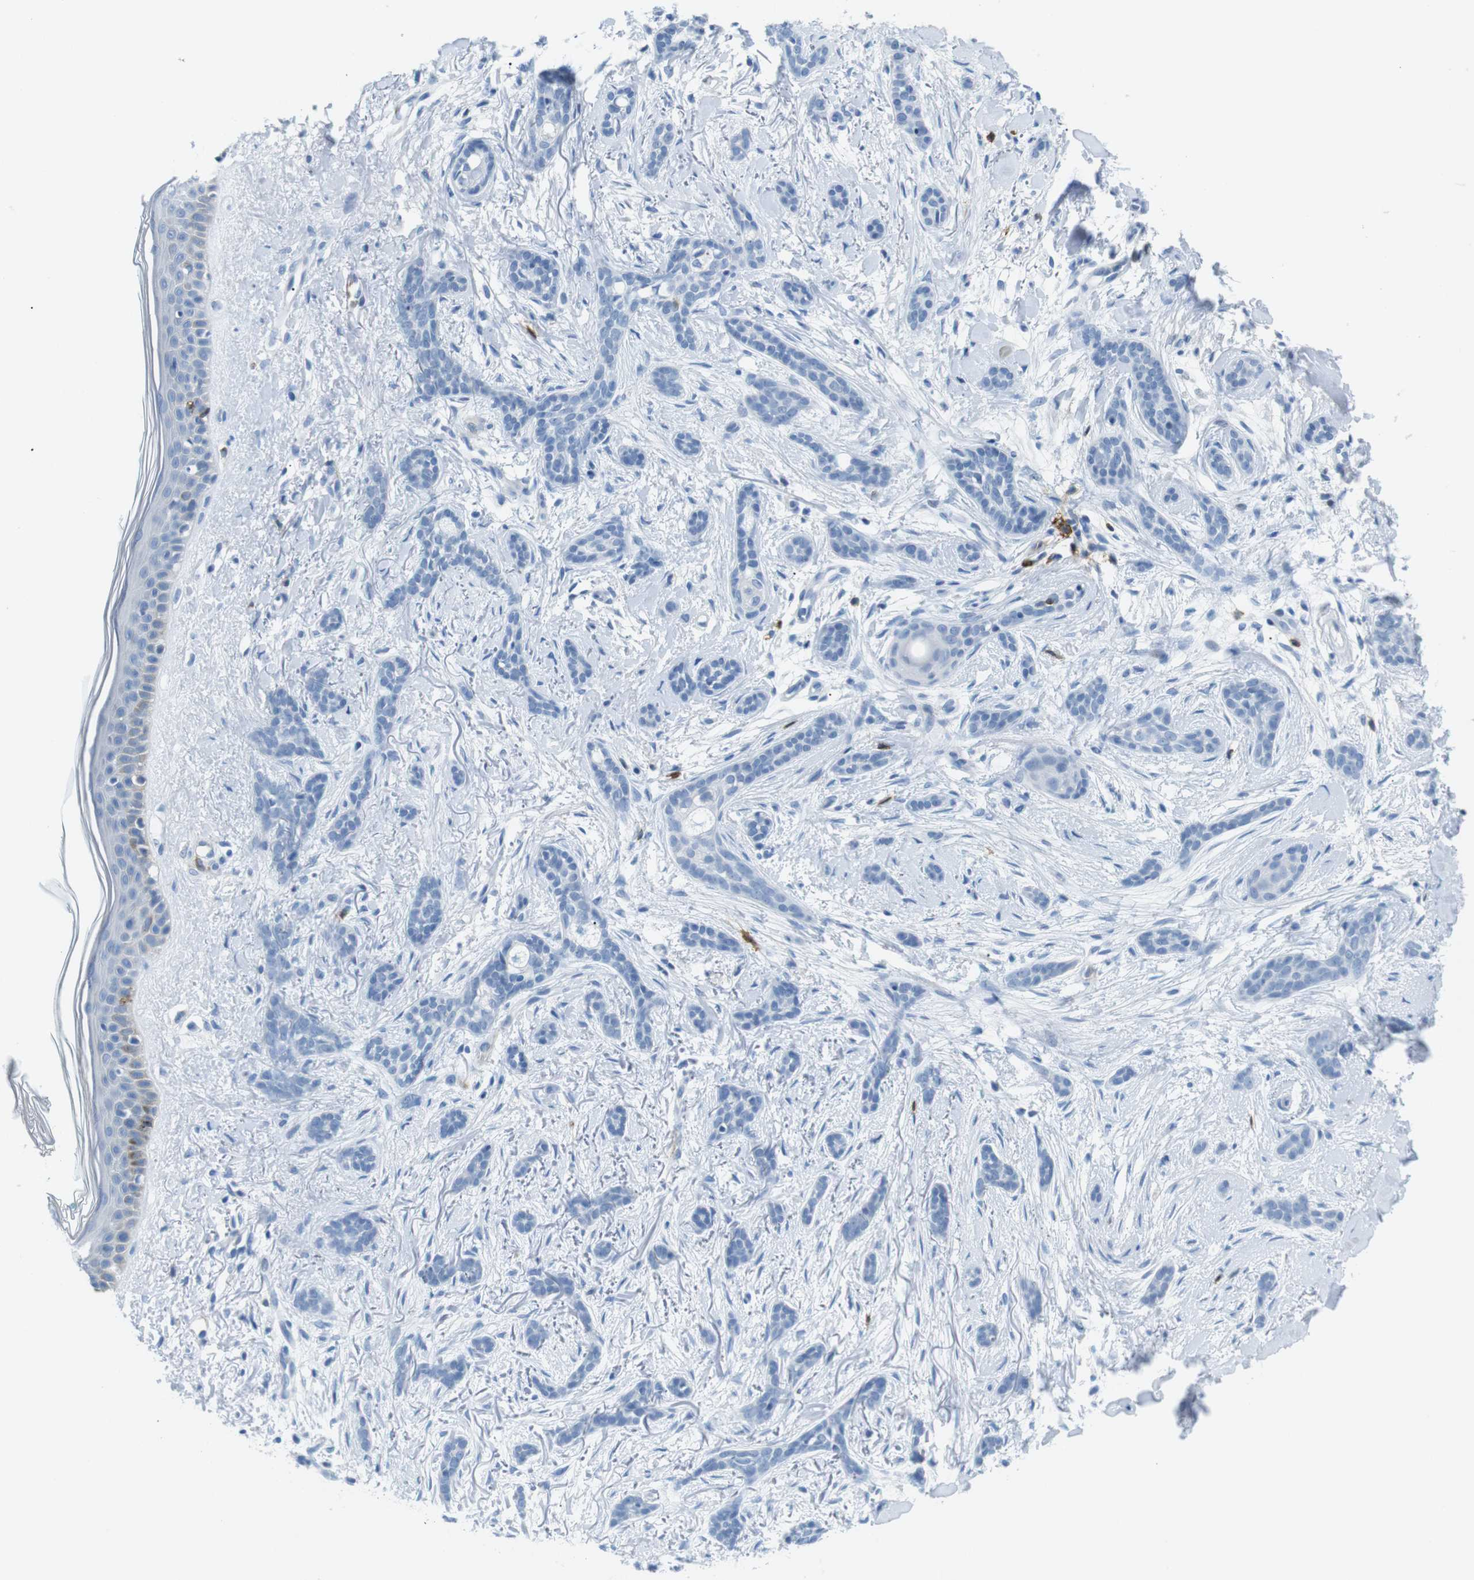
{"staining": {"intensity": "negative", "quantity": "none", "location": "none"}, "tissue": "skin cancer", "cell_type": "Tumor cells", "image_type": "cancer", "snomed": [{"axis": "morphology", "description": "Basal cell carcinoma"}, {"axis": "morphology", "description": "Adnexal tumor, benign"}, {"axis": "topography", "description": "Skin"}], "caption": "This is a photomicrograph of IHC staining of basal cell carcinoma (skin), which shows no staining in tumor cells. (DAB IHC with hematoxylin counter stain).", "gene": "TNFRSF4", "patient": {"sex": "female", "age": 42}}